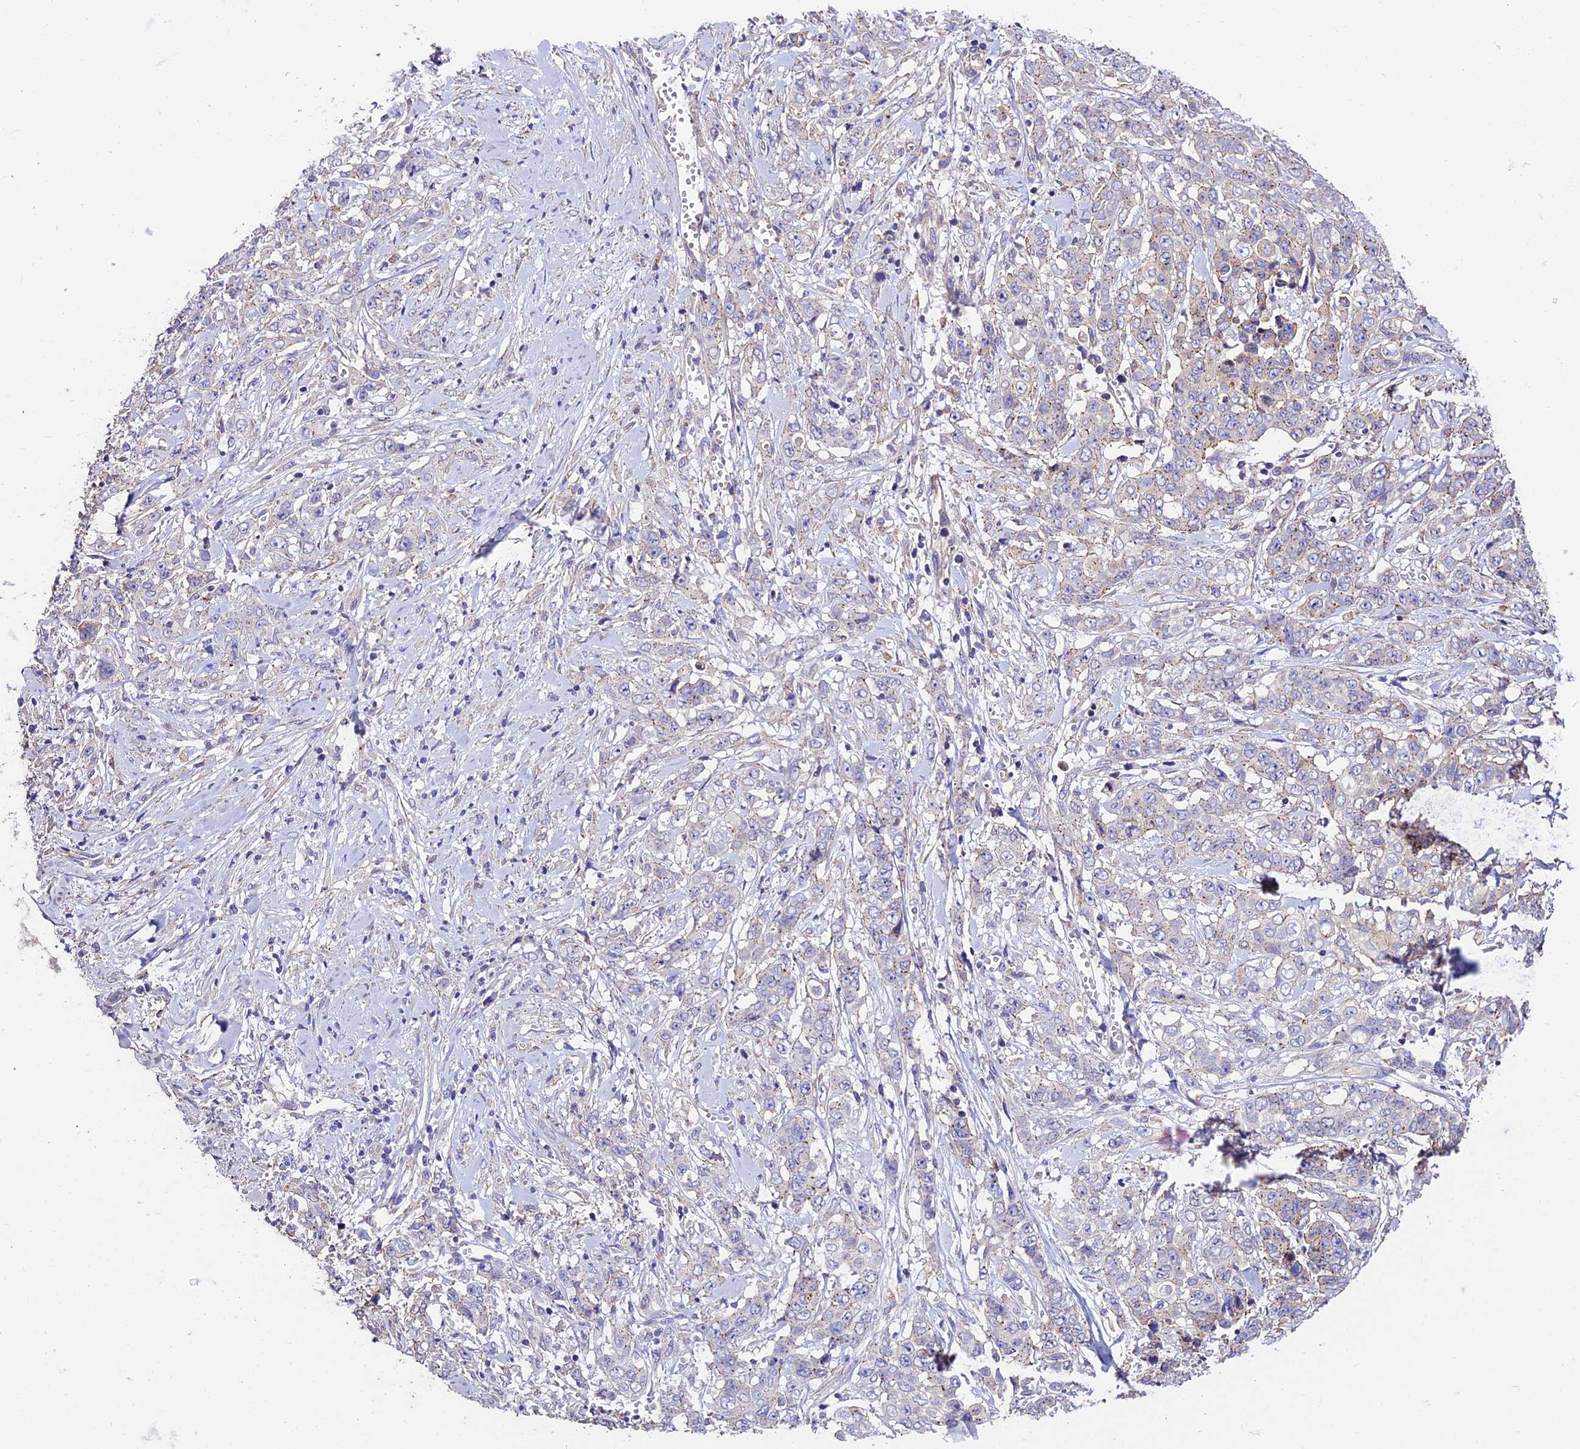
{"staining": {"intensity": "negative", "quantity": "none", "location": "none"}, "tissue": "stomach cancer", "cell_type": "Tumor cells", "image_type": "cancer", "snomed": [{"axis": "morphology", "description": "Adenocarcinoma, NOS"}, {"axis": "topography", "description": "Stomach, upper"}], "caption": "Stomach cancer (adenocarcinoma) was stained to show a protein in brown. There is no significant positivity in tumor cells.", "gene": "QRFP", "patient": {"sex": "male", "age": 62}}